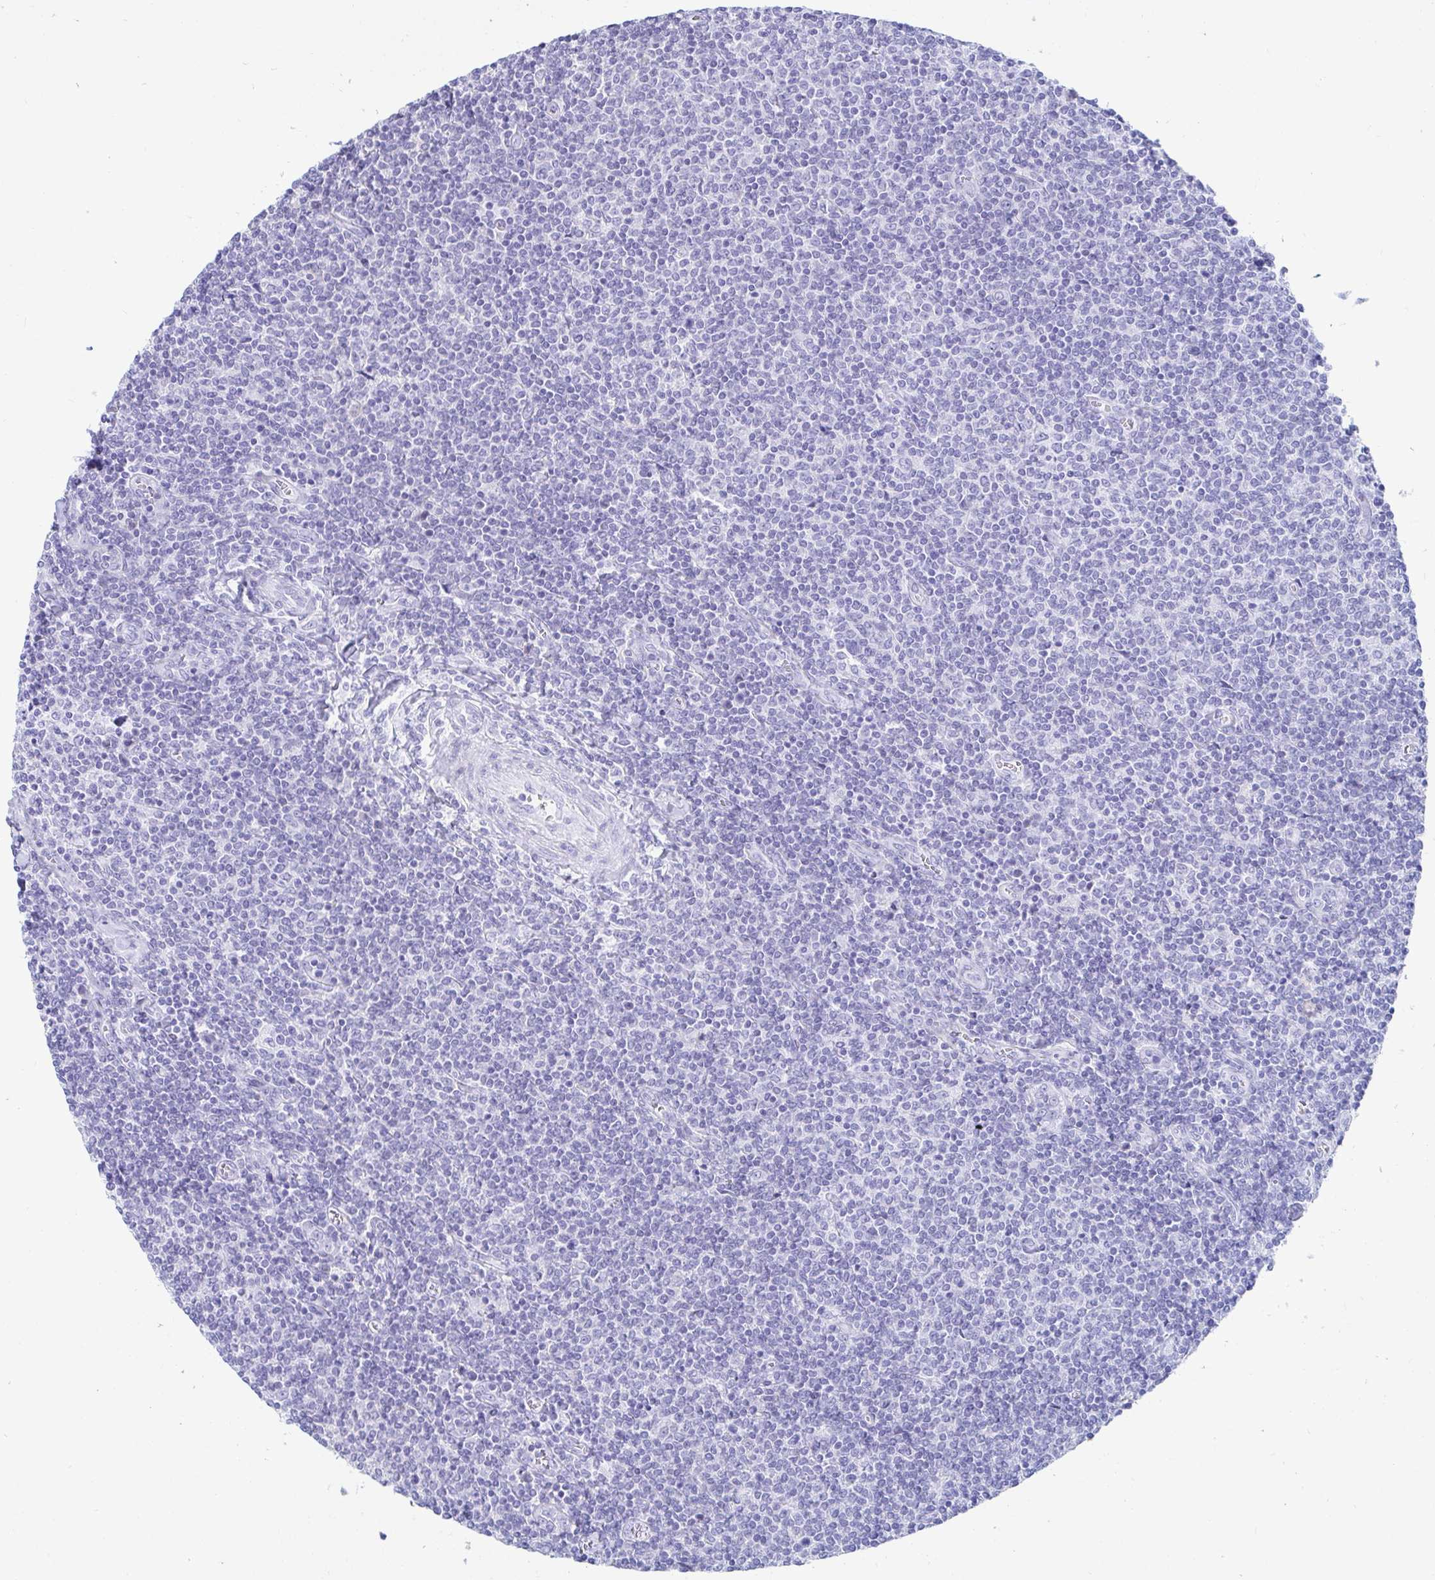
{"staining": {"intensity": "negative", "quantity": "none", "location": "none"}, "tissue": "lymphoma", "cell_type": "Tumor cells", "image_type": "cancer", "snomed": [{"axis": "morphology", "description": "Malignant lymphoma, non-Hodgkin's type, Low grade"}, {"axis": "topography", "description": "Lymph node"}], "caption": "A micrograph of human malignant lymphoma, non-Hodgkin's type (low-grade) is negative for staining in tumor cells.", "gene": "C4orf17", "patient": {"sex": "male", "age": 52}}